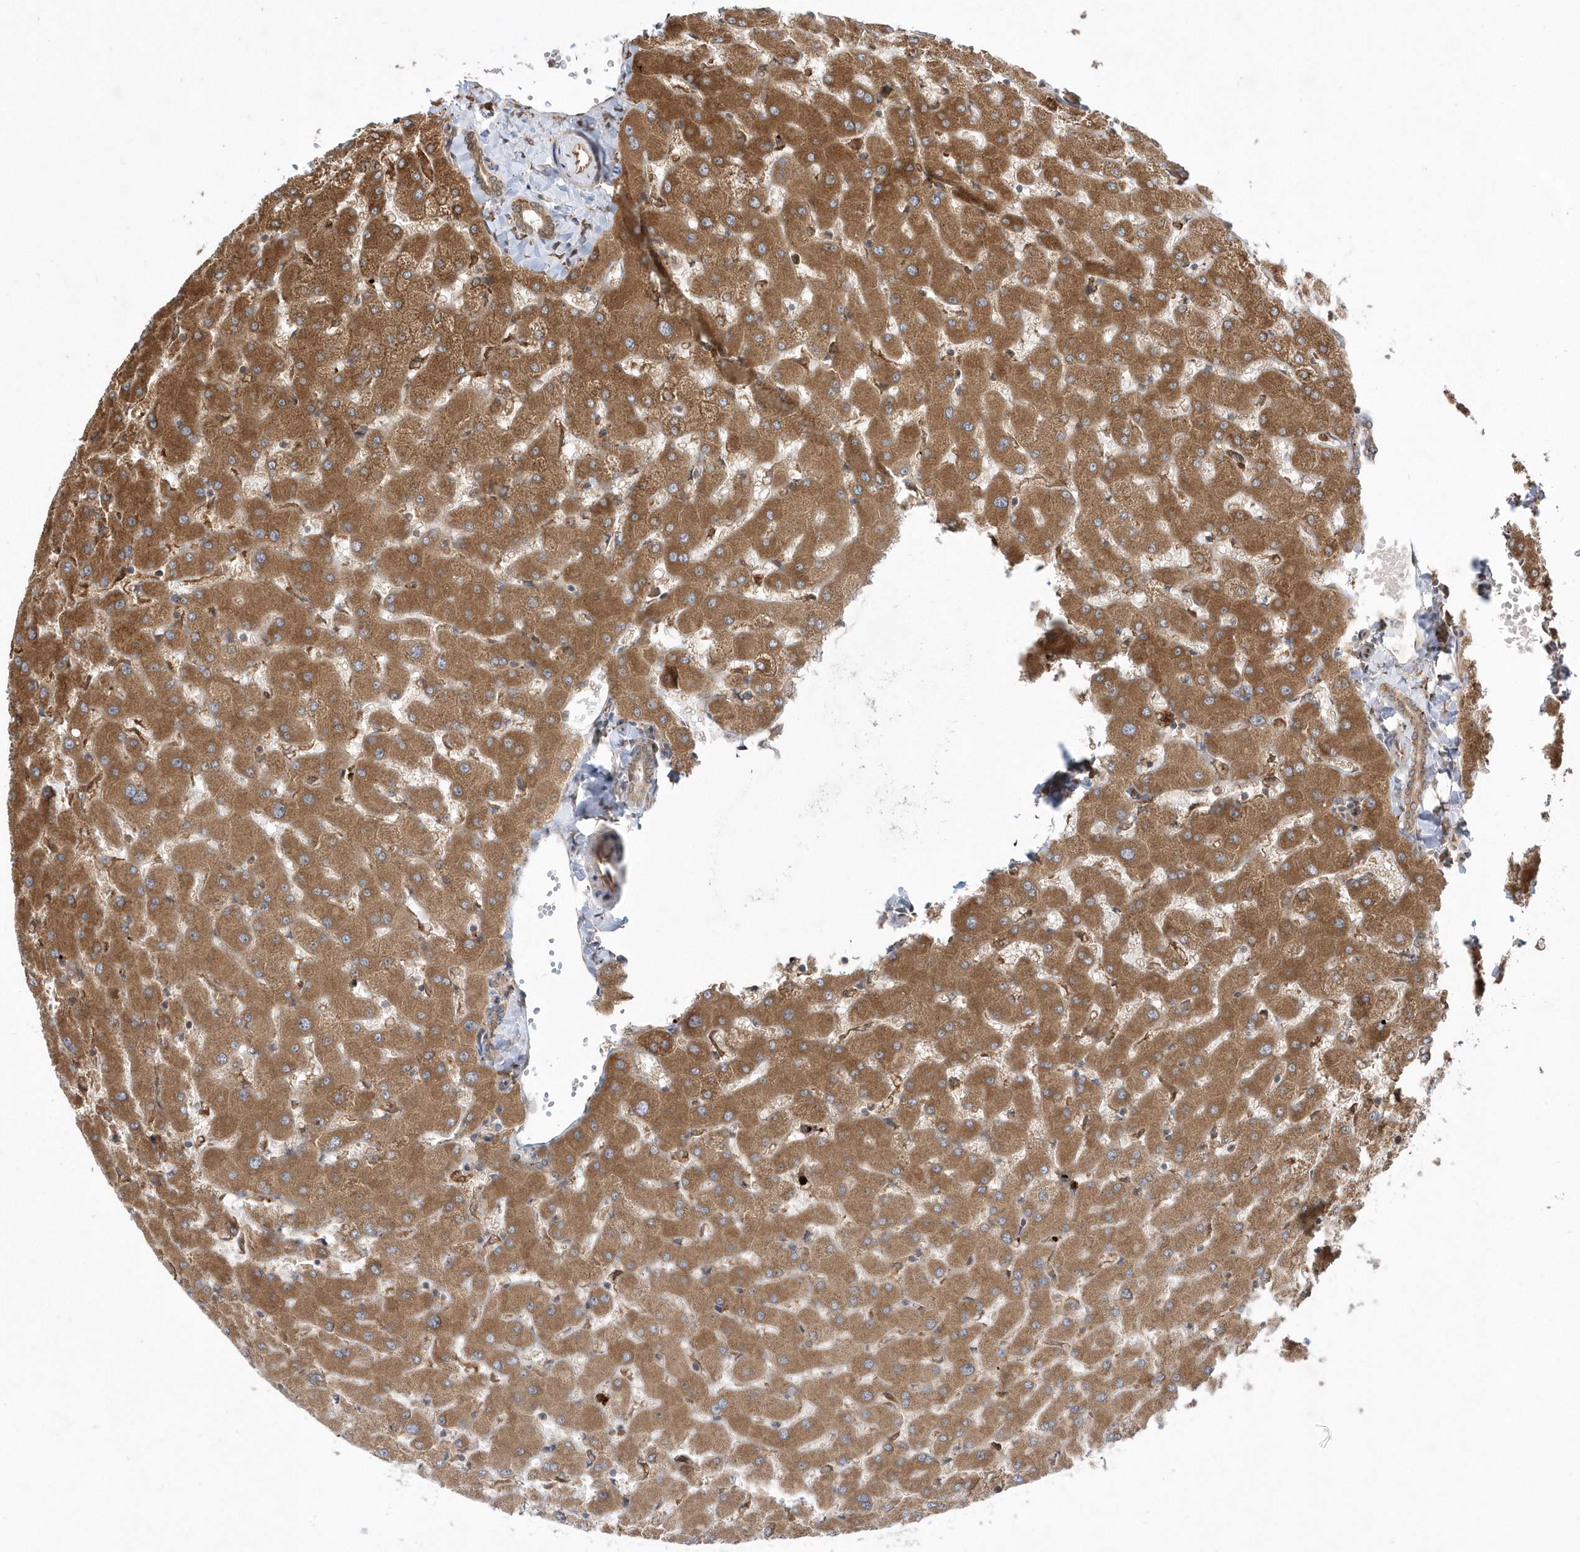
{"staining": {"intensity": "moderate", "quantity": ">75%", "location": "cytoplasmic/membranous"}, "tissue": "liver", "cell_type": "Cholangiocytes", "image_type": "normal", "snomed": [{"axis": "morphology", "description": "Normal tissue, NOS"}, {"axis": "topography", "description": "Liver"}], "caption": "Protein expression analysis of benign human liver reveals moderate cytoplasmic/membranous positivity in approximately >75% of cholangiocytes. (Brightfield microscopy of DAB IHC at high magnification).", "gene": "EPC2", "patient": {"sex": "female", "age": 63}}